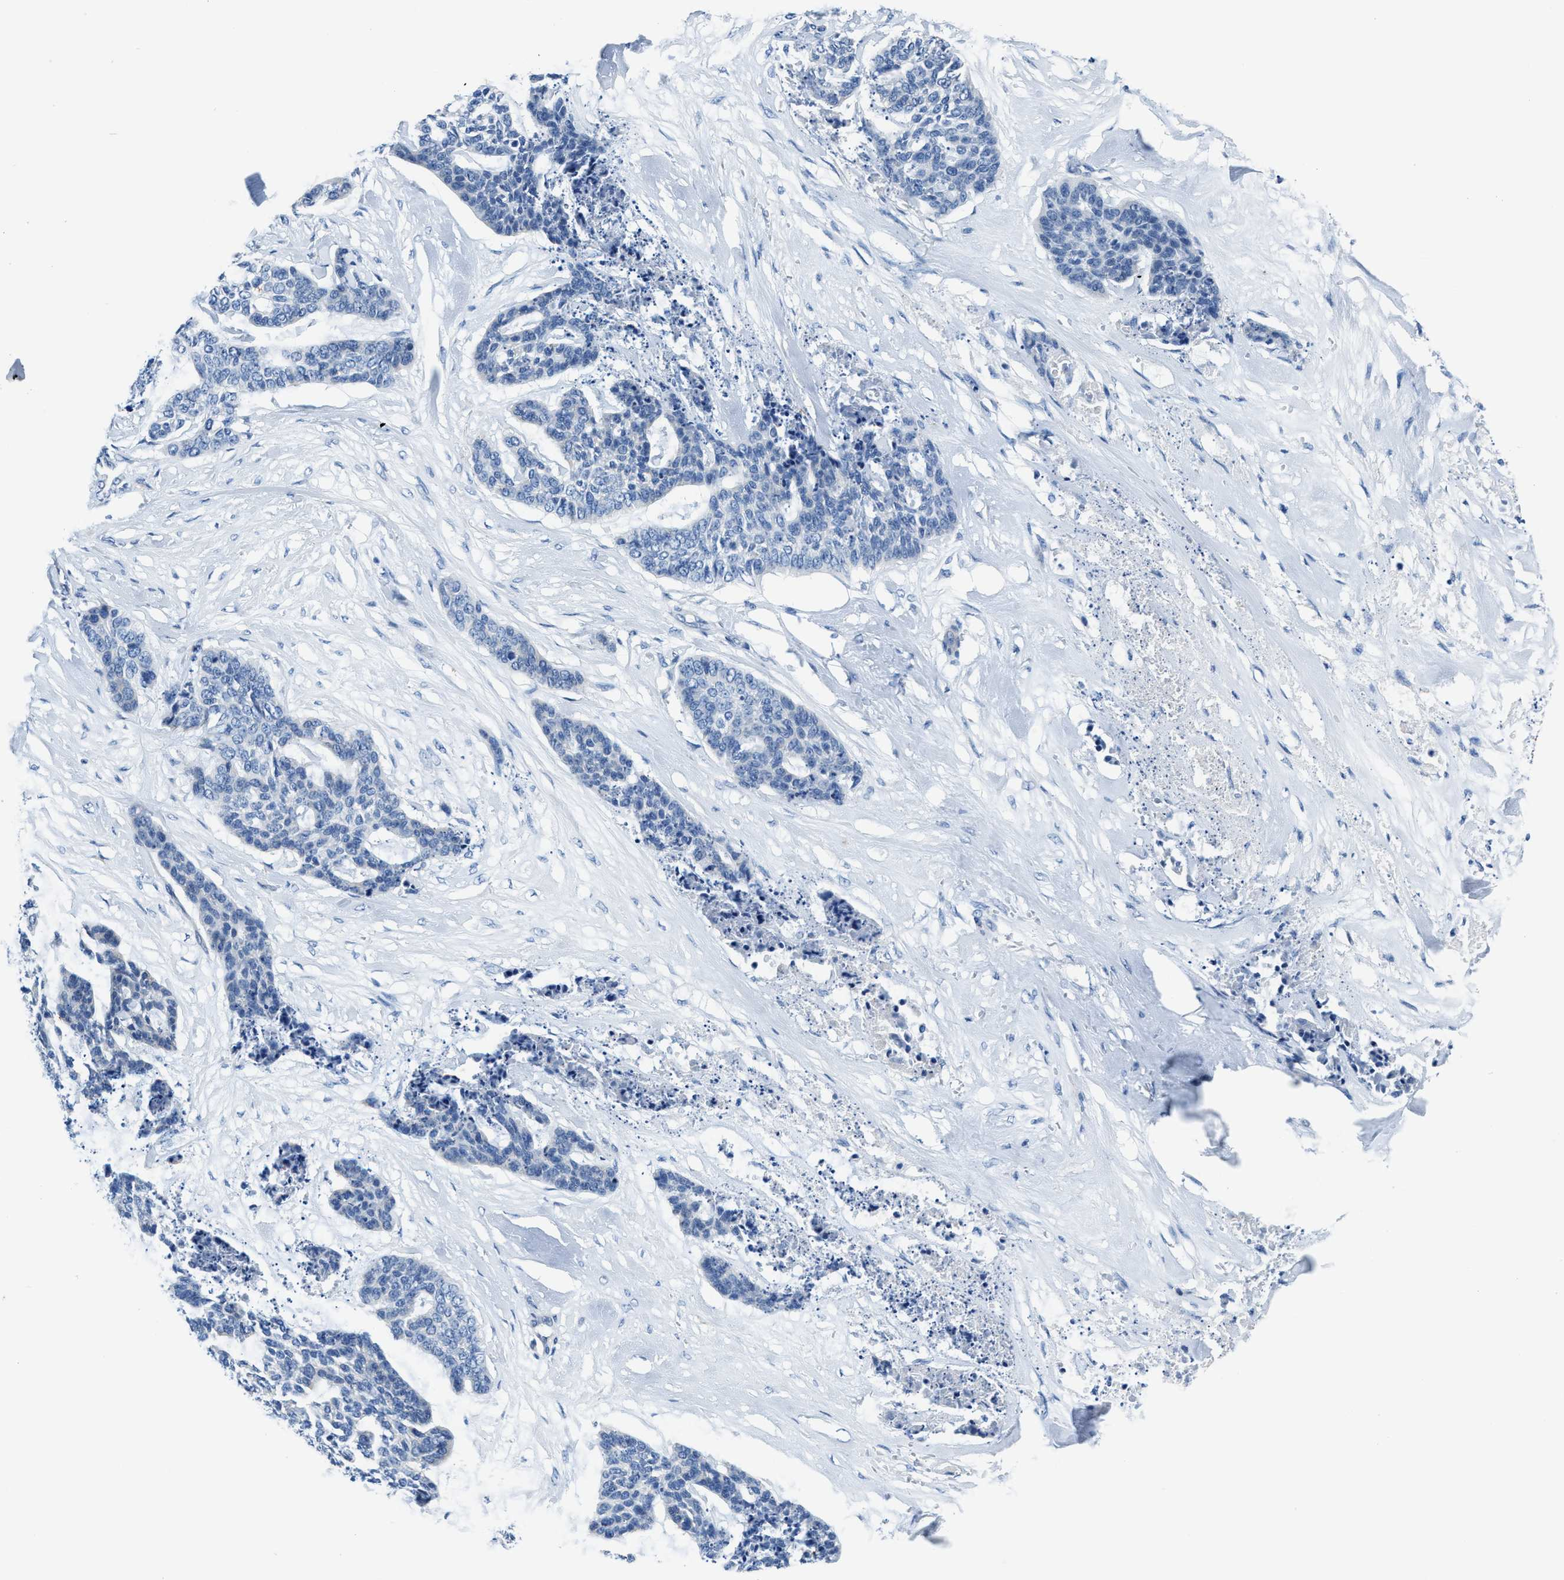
{"staining": {"intensity": "negative", "quantity": "none", "location": "none"}, "tissue": "skin cancer", "cell_type": "Tumor cells", "image_type": "cancer", "snomed": [{"axis": "morphology", "description": "Basal cell carcinoma"}, {"axis": "topography", "description": "Skin"}], "caption": "An image of human skin cancer is negative for staining in tumor cells.", "gene": "ASZ1", "patient": {"sex": "female", "age": 64}}